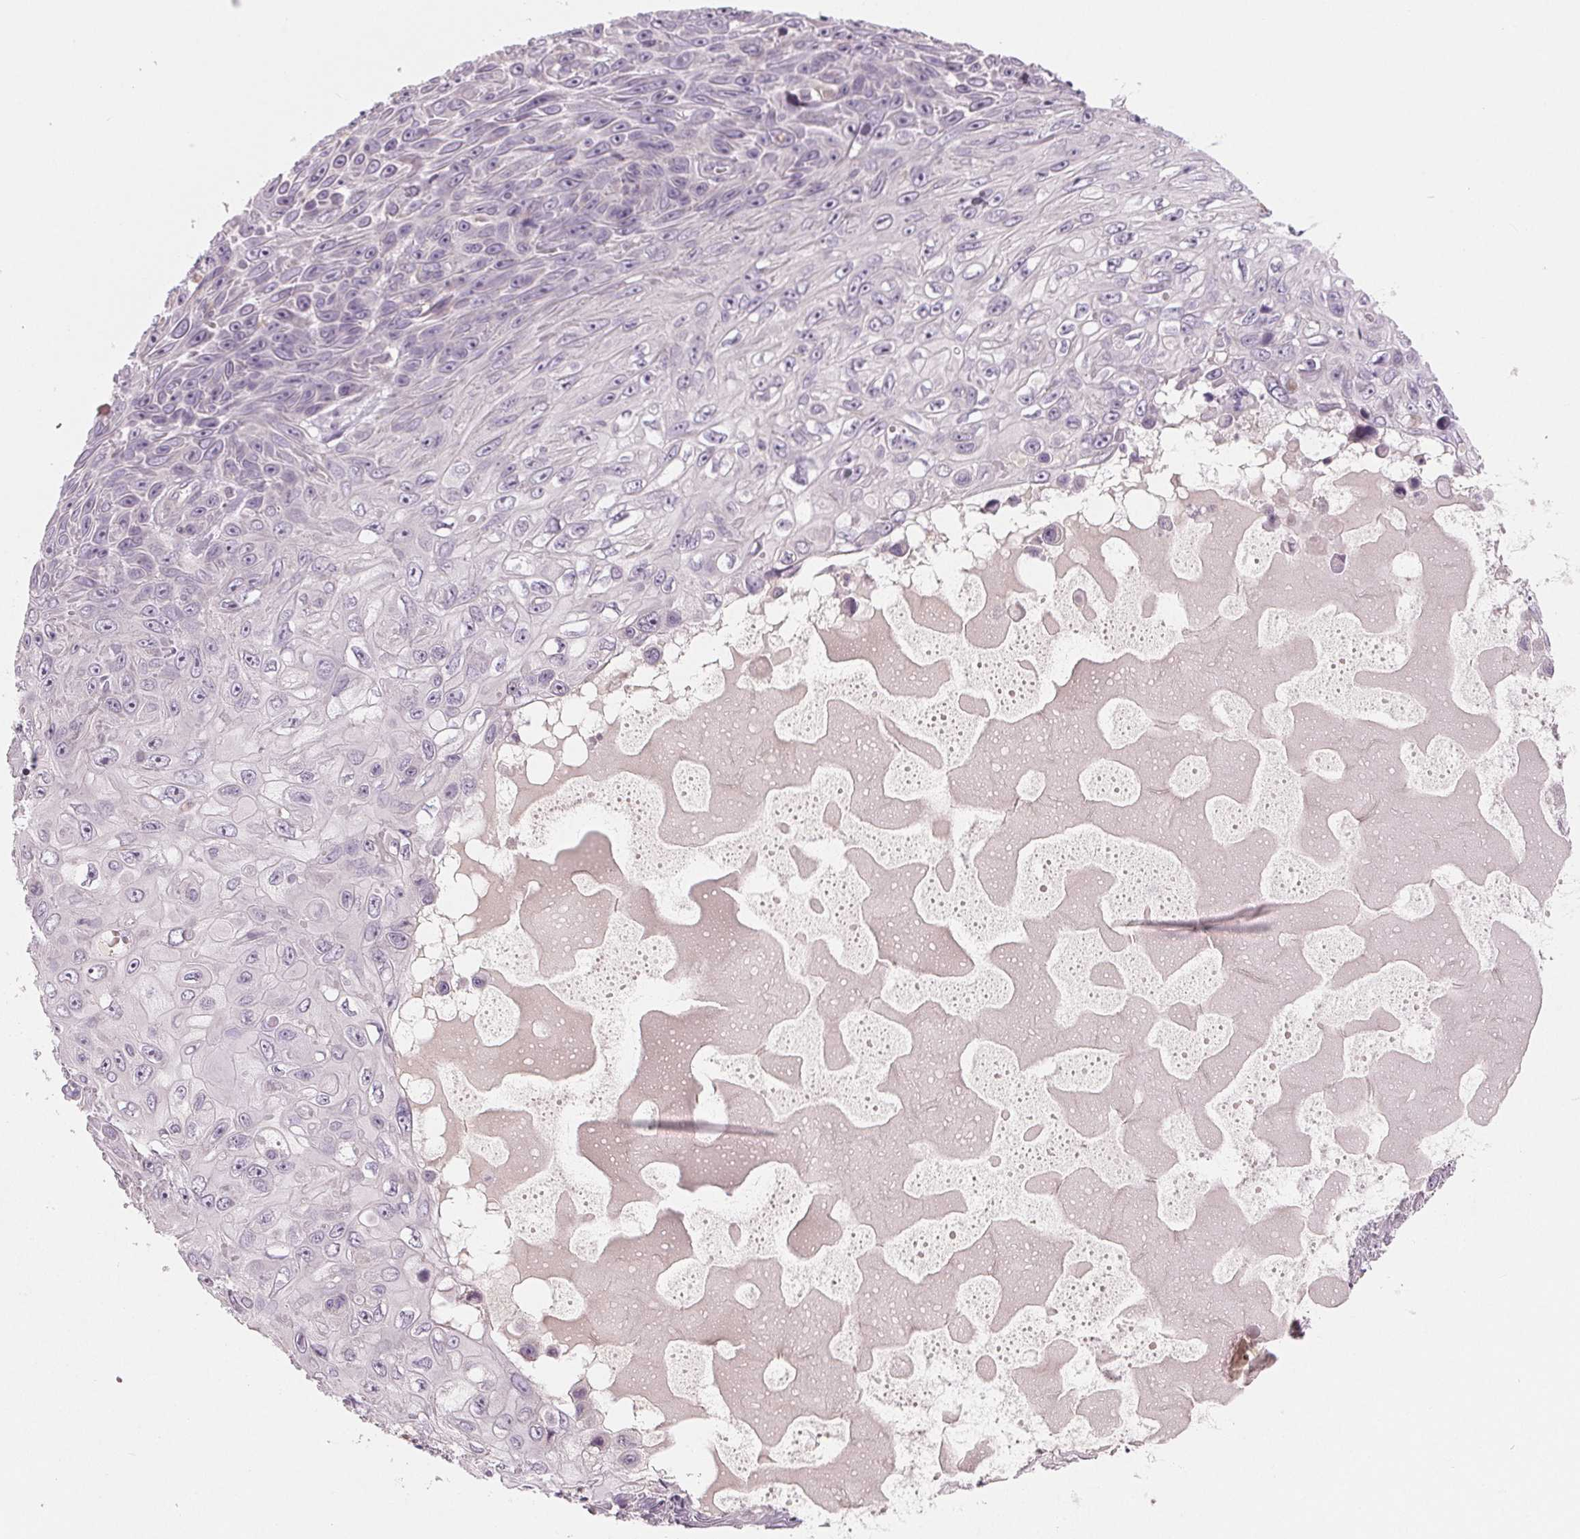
{"staining": {"intensity": "negative", "quantity": "none", "location": "none"}, "tissue": "skin cancer", "cell_type": "Tumor cells", "image_type": "cancer", "snomed": [{"axis": "morphology", "description": "Squamous cell carcinoma, NOS"}, {"axis": "topography", "description": "Skin"}], "caption": "High magnification brightfield microscopy of skin cancer (squamous cell carcinoma) stained with DAB (3,3'-diaminobenzidine) (brown) and counterstained with hematoxylin (blue): tumor cells show no significant positivity.", "gene": "AQP8", "patient": {"sex": "male", "age": 82}}